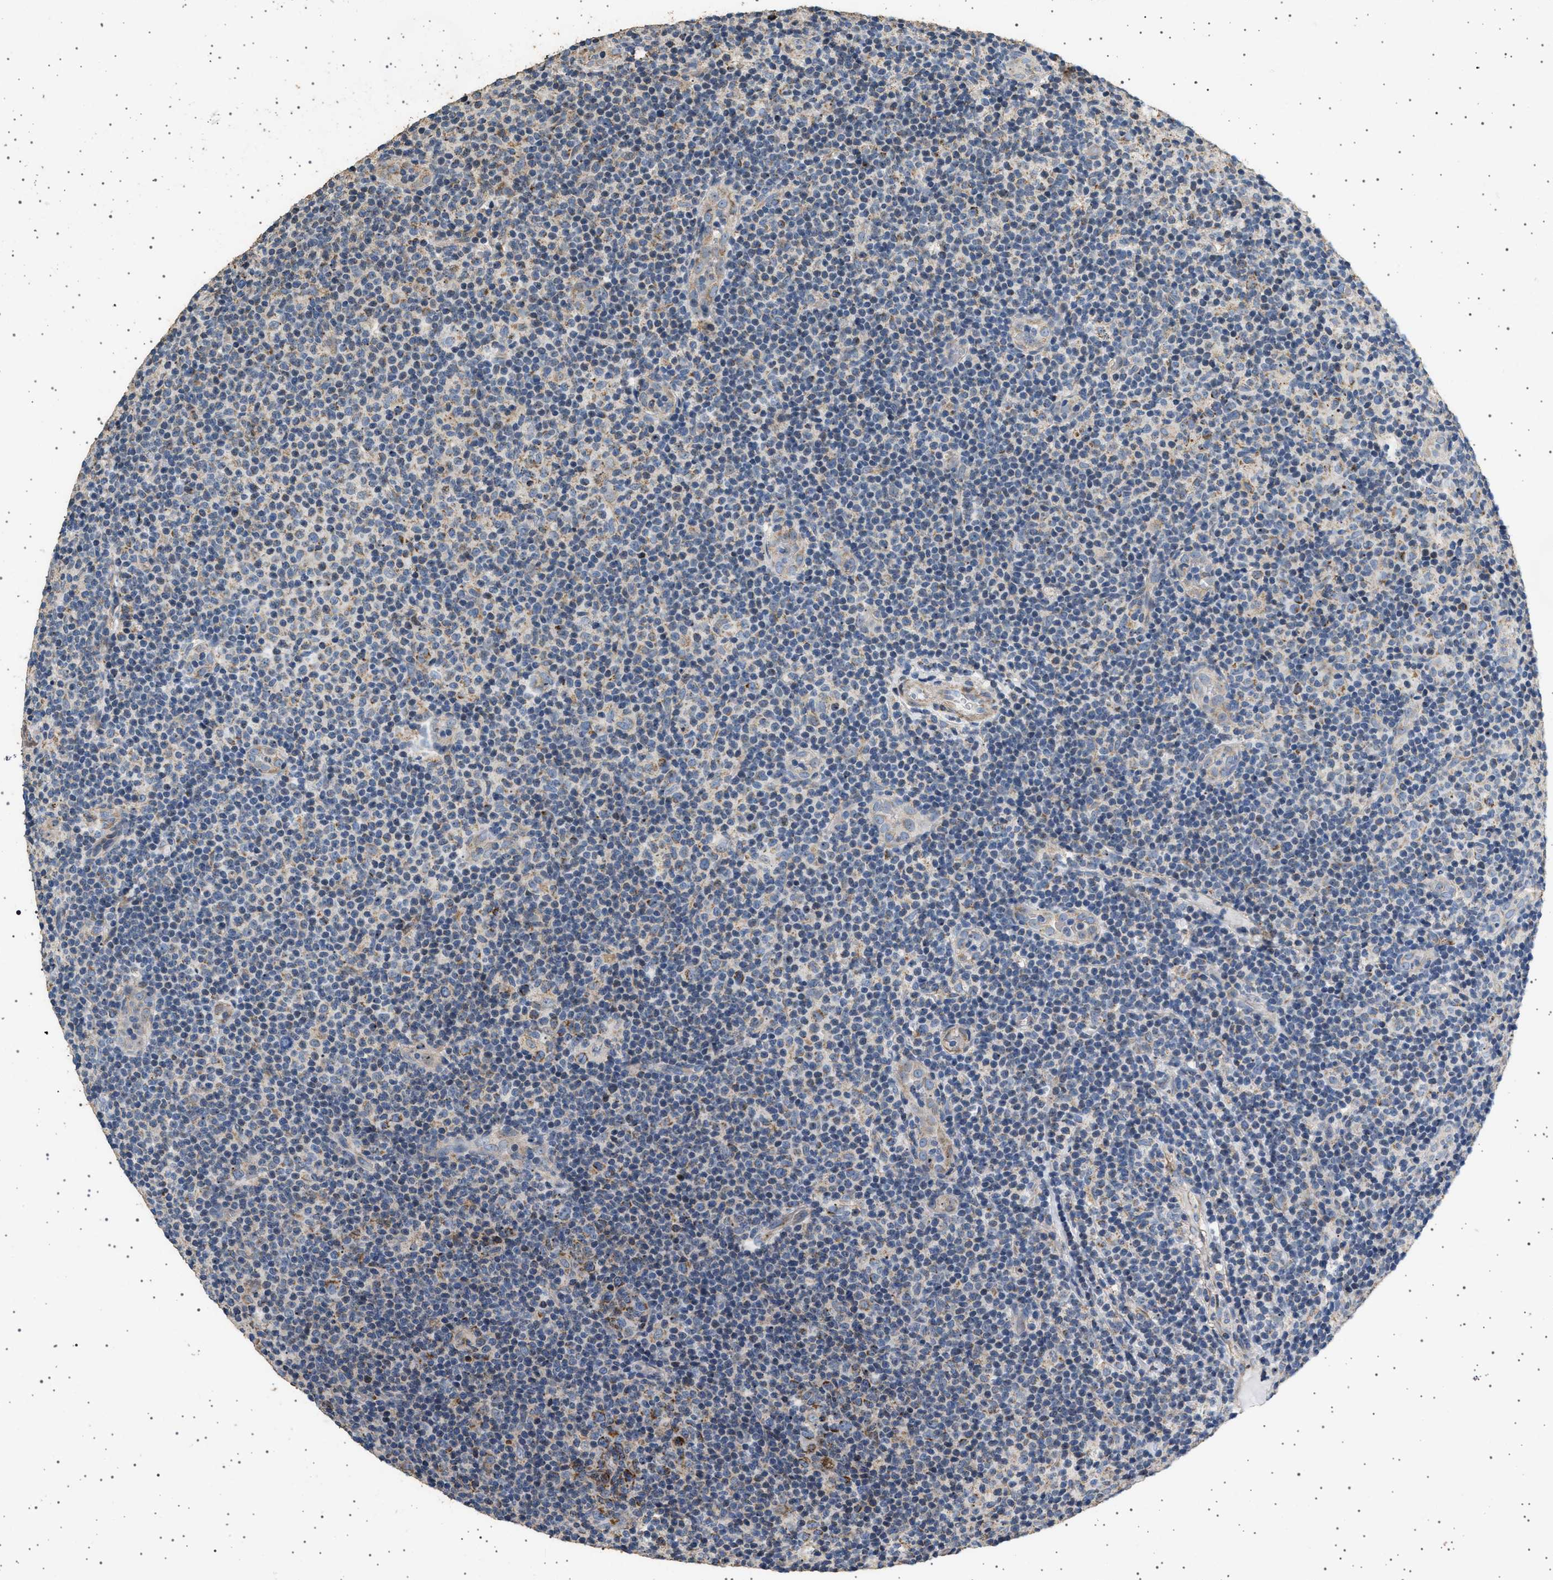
{"staining": {"intensity": "moderate", "quantity": "<25%", "location": "cytoplasmic/membranous"}, "tissue": "lymphoma", "cell_type": "Tumor cells", "image_type": "cancer", "snomed": [{"axis": "morphology", "description": "Malignant lymphoma, non-Hodgkin's type, Low grade"}, {"axis": "topography", "description": "Lymph node"}], "caption": "Tumor cells reveal low levels of moderate cytoplasmic/membranous positivity in approximately <25% of cells in human lymphoma. The staining was performed using DAB (3,3'-diaminobenzidine) to visualize the protein expression in brown, while the nuclei were stained in blue with hematoxylin (Magnification: 20x).", "gene": "KCNA4", "patient": {"sex": "male", "age": 83}}